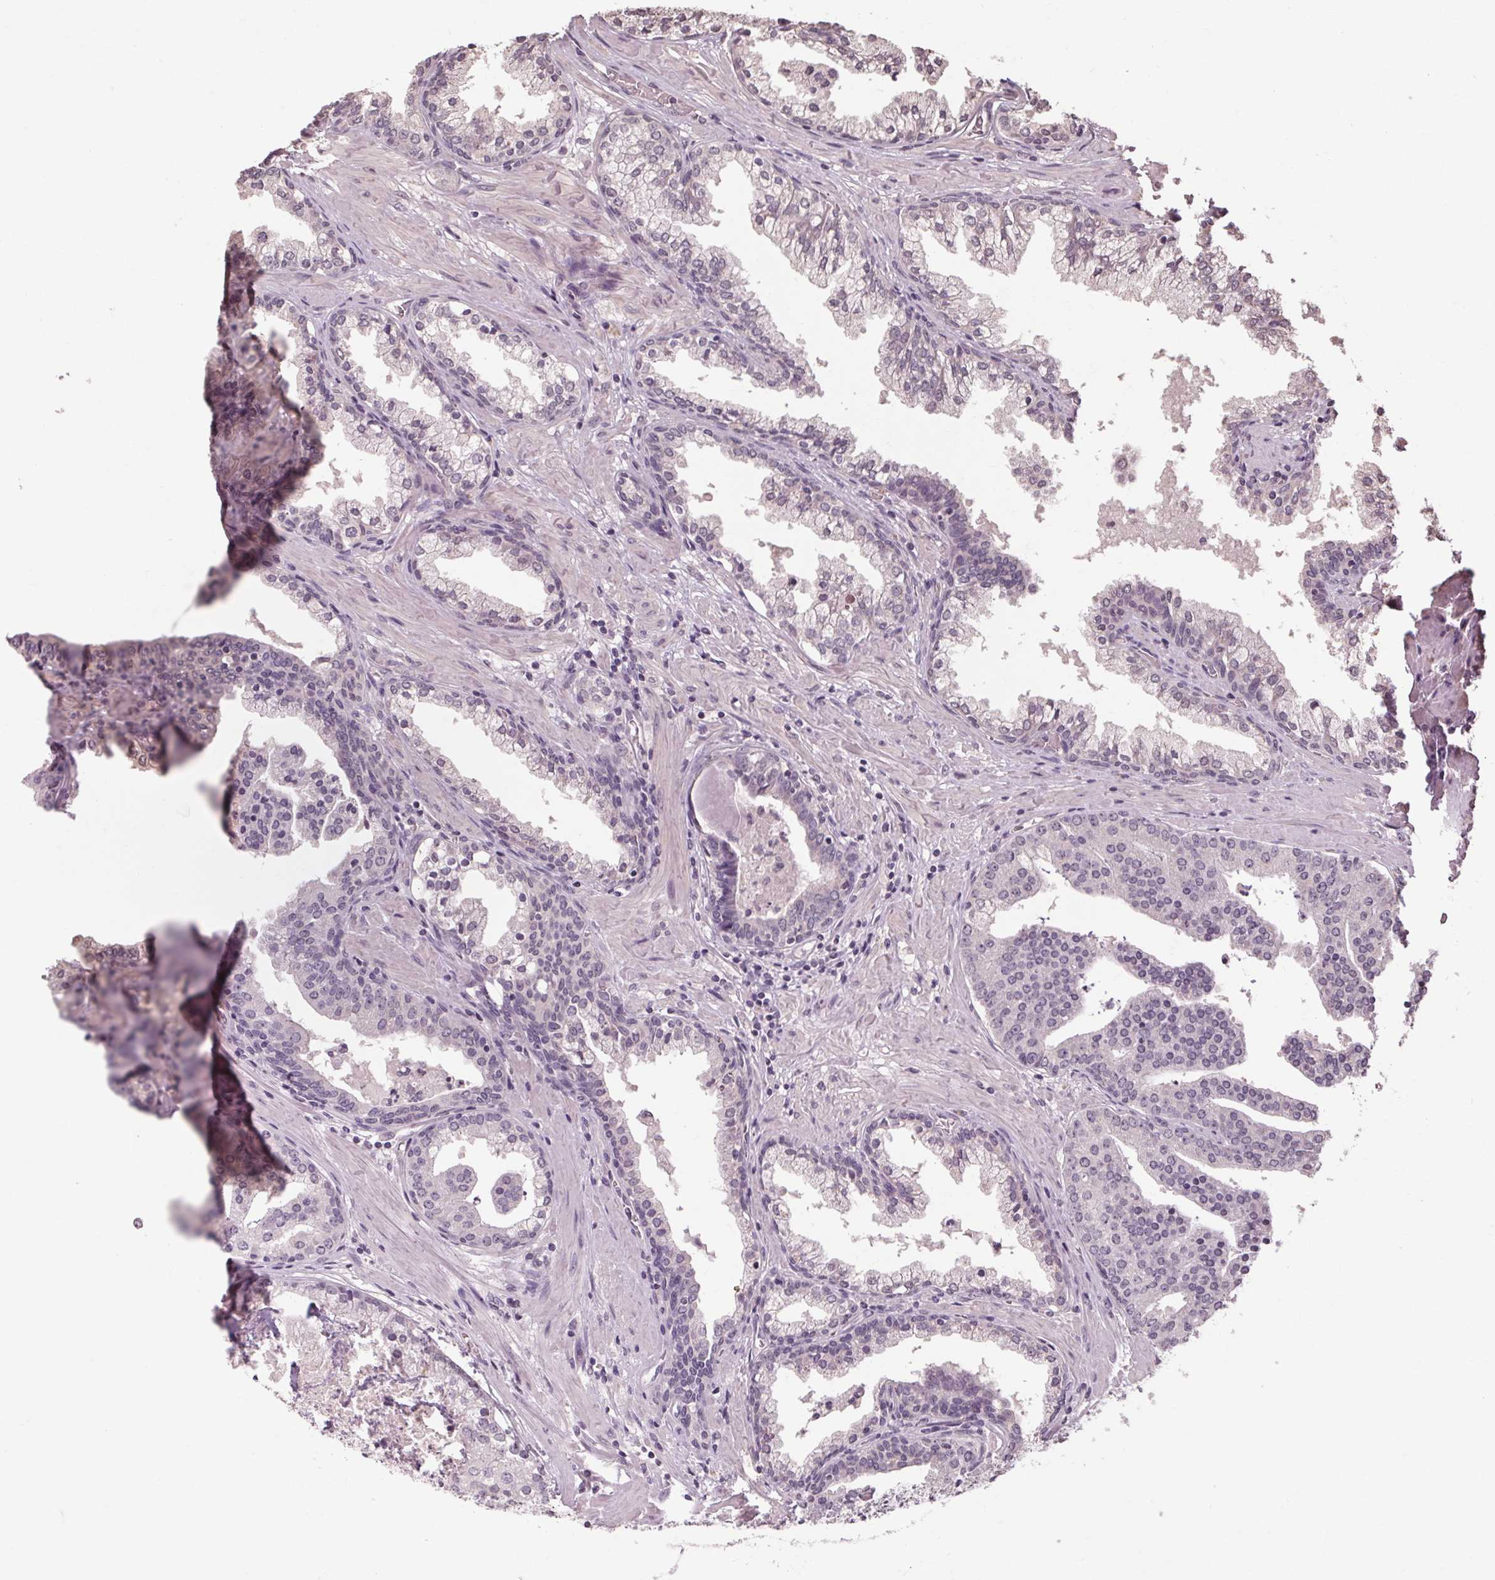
{"staining": {"intensity": "negative", "quantity": "none", "location": "none"}, "tissue": "prostate cancer", "cell_type": "Tumor cells", "image_type": "cancer", "snomed": [{"axis": "morphology", "description": "Adenocarcinoma, NOS"}, {"axis": "topography", "description": "Prostate and seminal vesicle, NOS"}, {"axis": "topography", "description": "Prostate"}], "caption": "This is an IHC photomicrograph of adenocarcinoma (prostate). There is no positivity in tumor cells.", "gene": "POMC", "patient": {"sex": "male", "age": 44}}